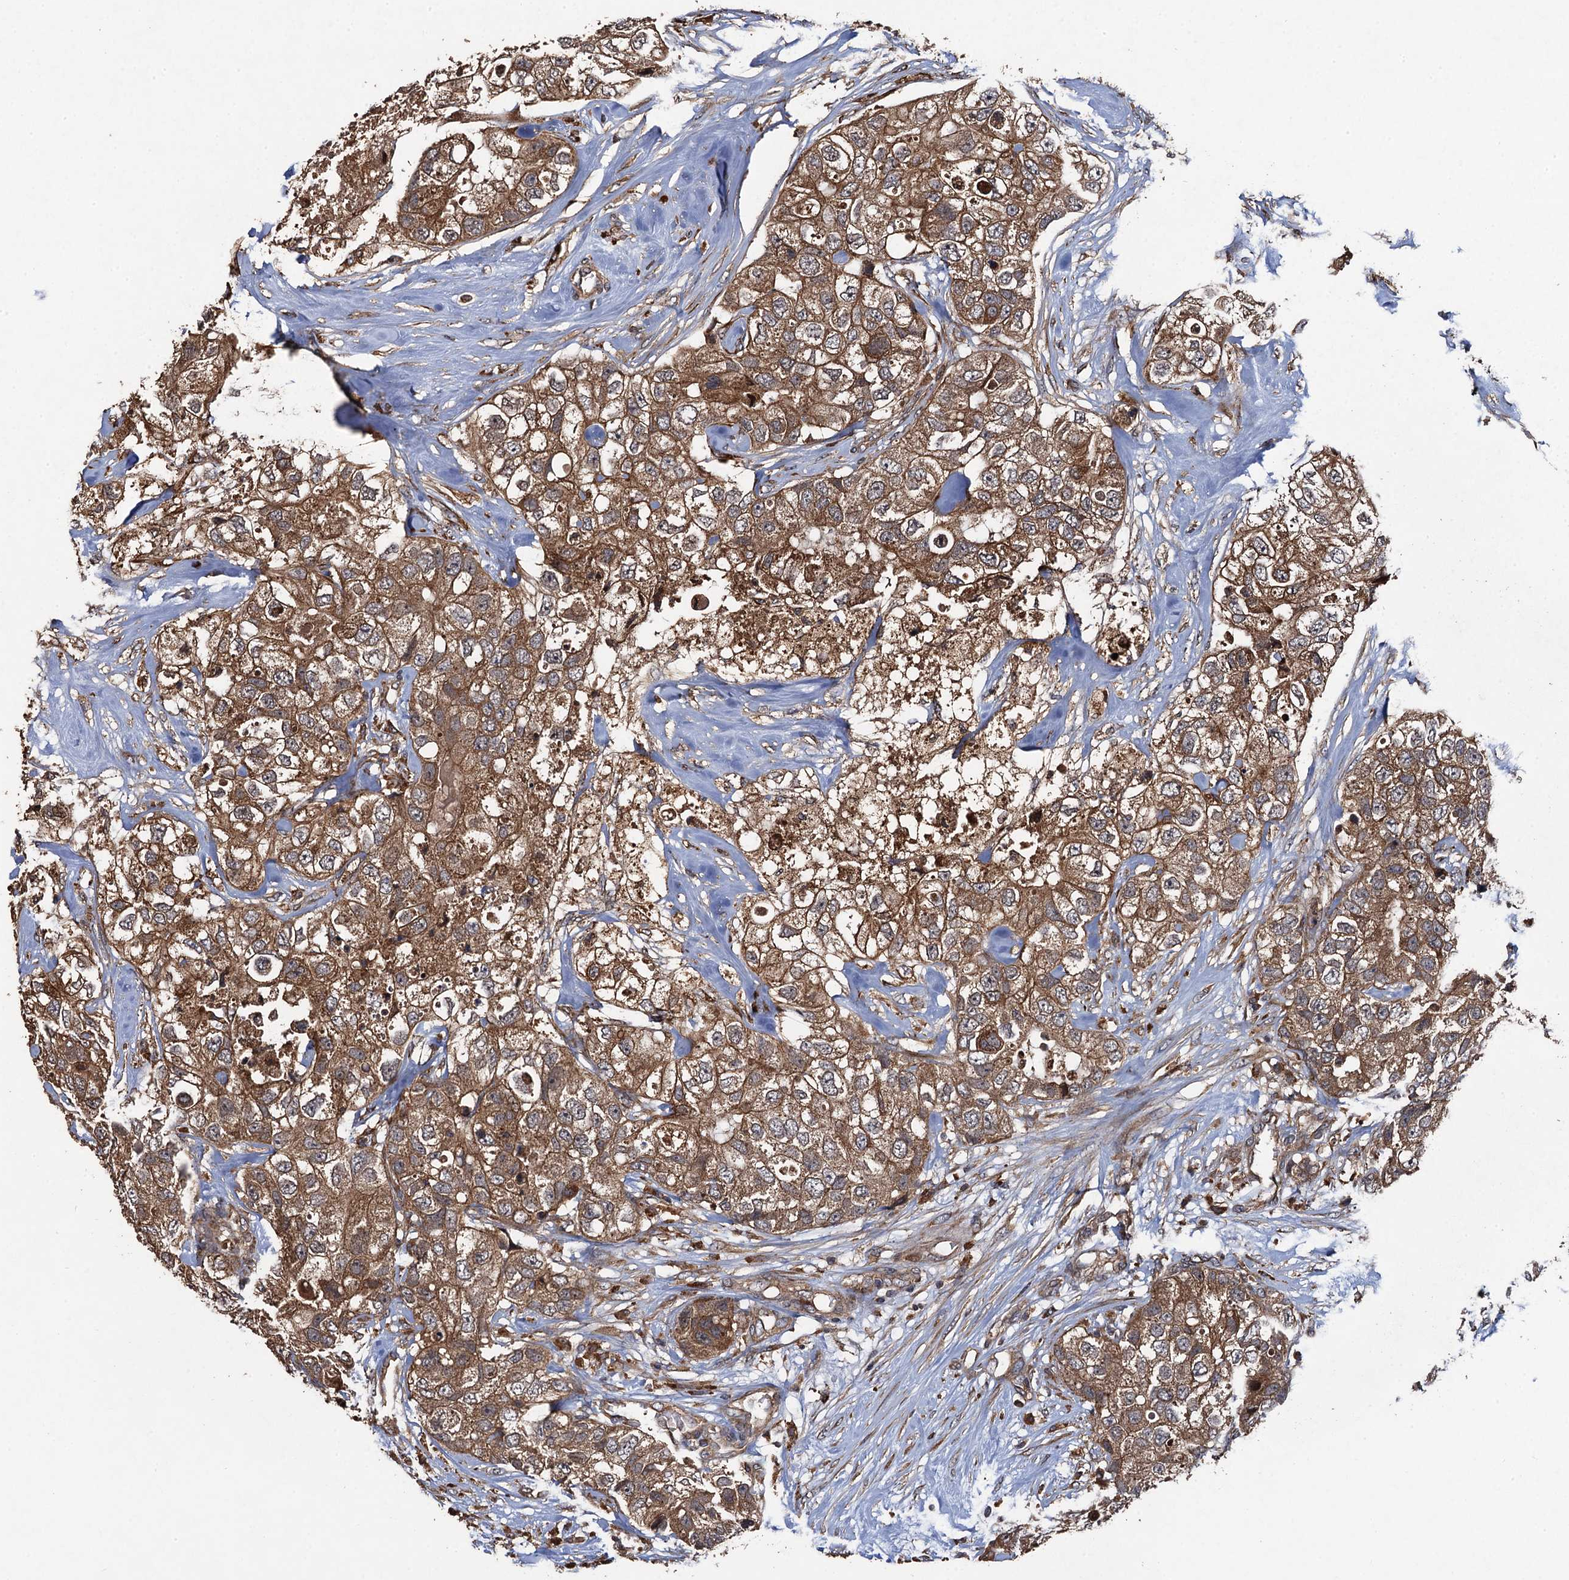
{"staining": {"intensity": "moderate", "quantity": ">75%", "location": "cytoplasmic/membranous"}, "tissue": "breast cancer", "cell_type": "Tumor cells", "image_type": "cancer", "snomed": [{"axis": "morphology", "description": "Duct carcinoma"}, {"axis": "topography", "description": "Breast"}], "caption": "Protein analysis of breast cancer tissue shows moderate cytoplasmic/membranous expression in about >75% of tumor cells.", "gene": "TMEM39B", "patient": {"sex": "female", "age": 62}}